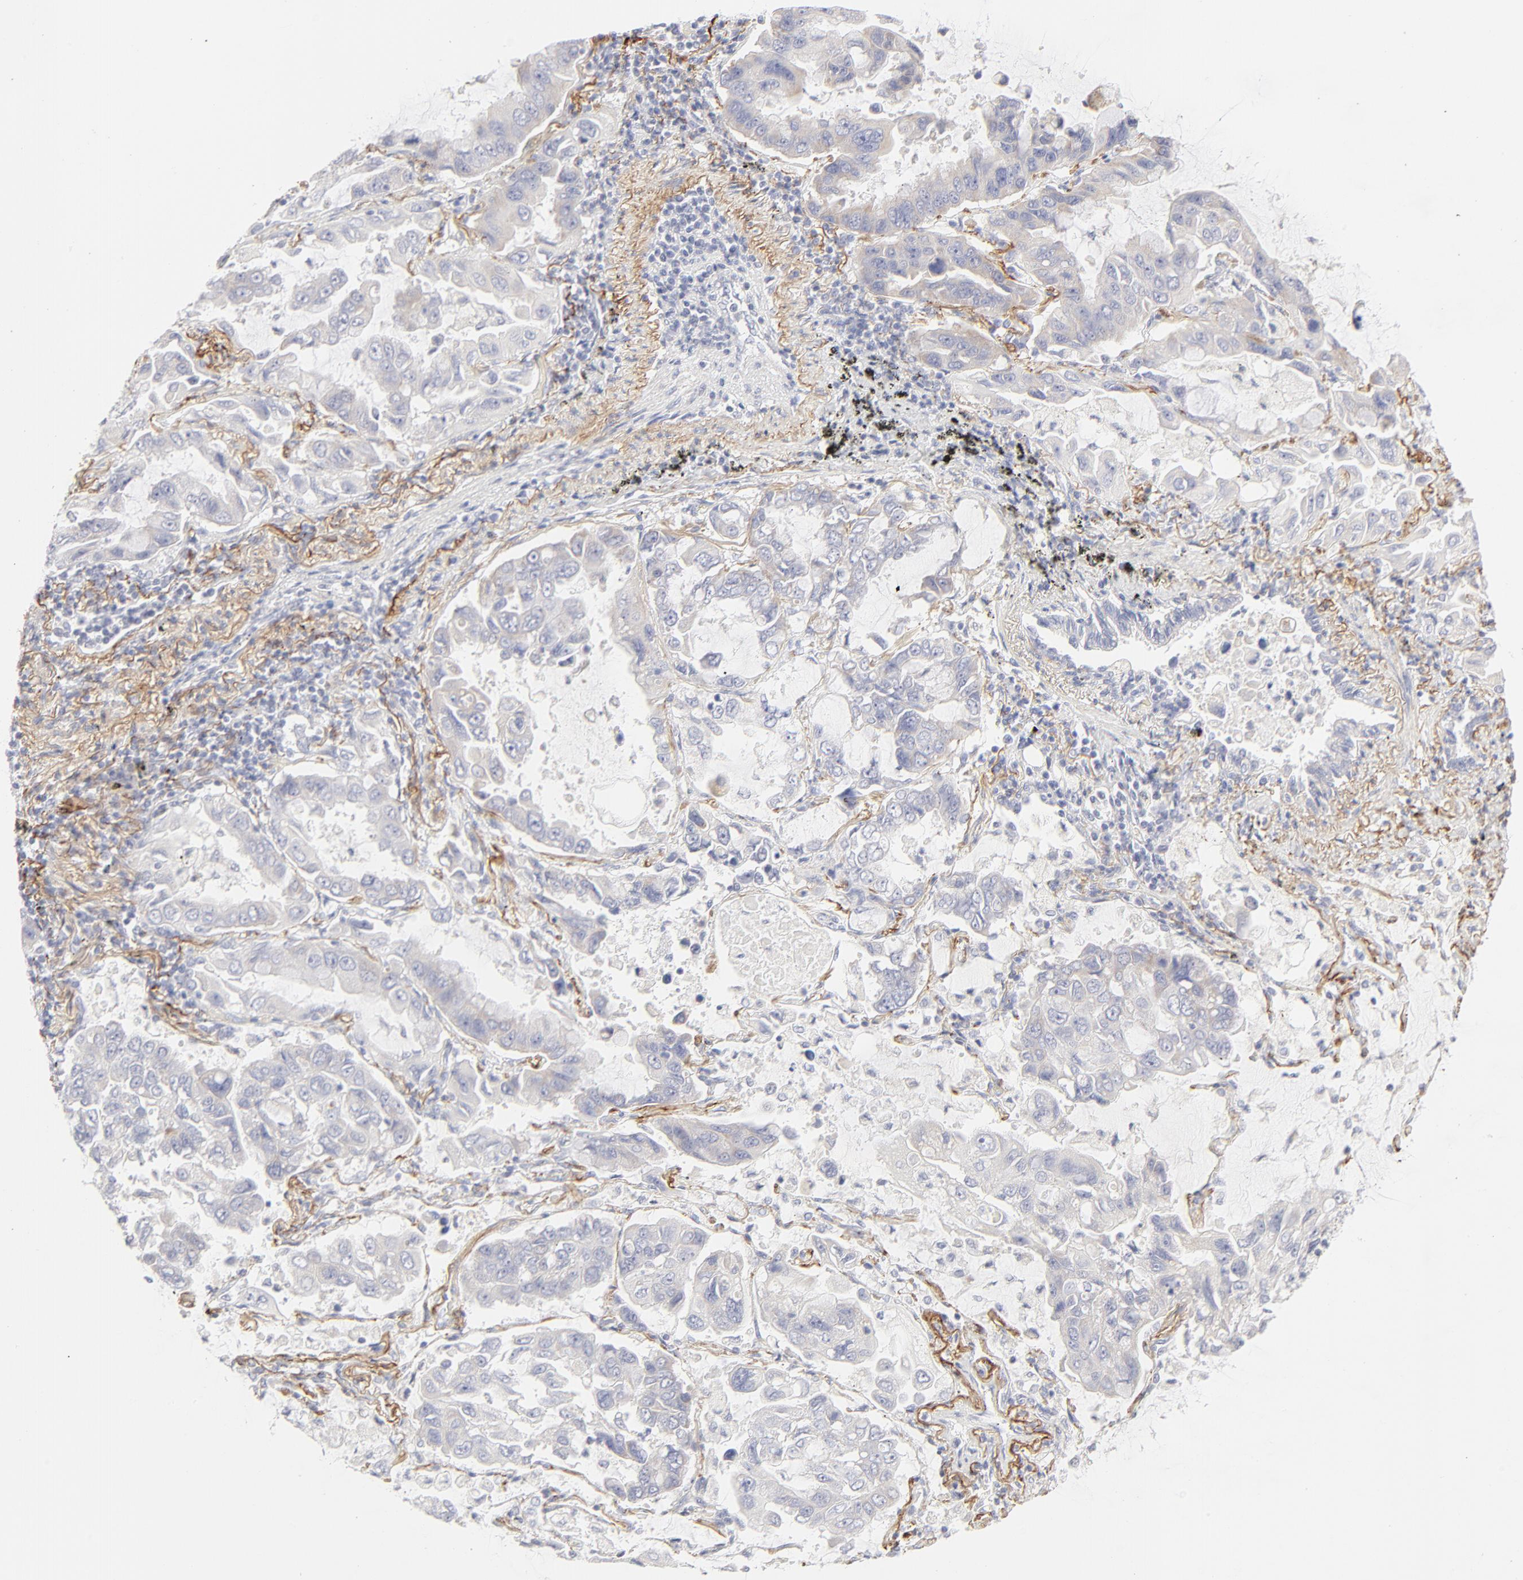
{"staining": {"intensity": "weak", "quantity": "<25%", "location": "cytoplasmic/membranous"}, "tissue": "lung cancer", "cell_type": "Tumor cells", "image_type": "cancer", "snomed": [{"axis": "morphology", "description": "Adenocarcinoma, NOS"}, {"axis": "topography", "description": "Lung"}], "caption": "Immunohistochemistry photomicrograph of human lung cancer stained for a protein (brown), which shows no positivity in tumor cells.", "gene": "NPNT", "patient": {"sex": "male", "age": 64}}